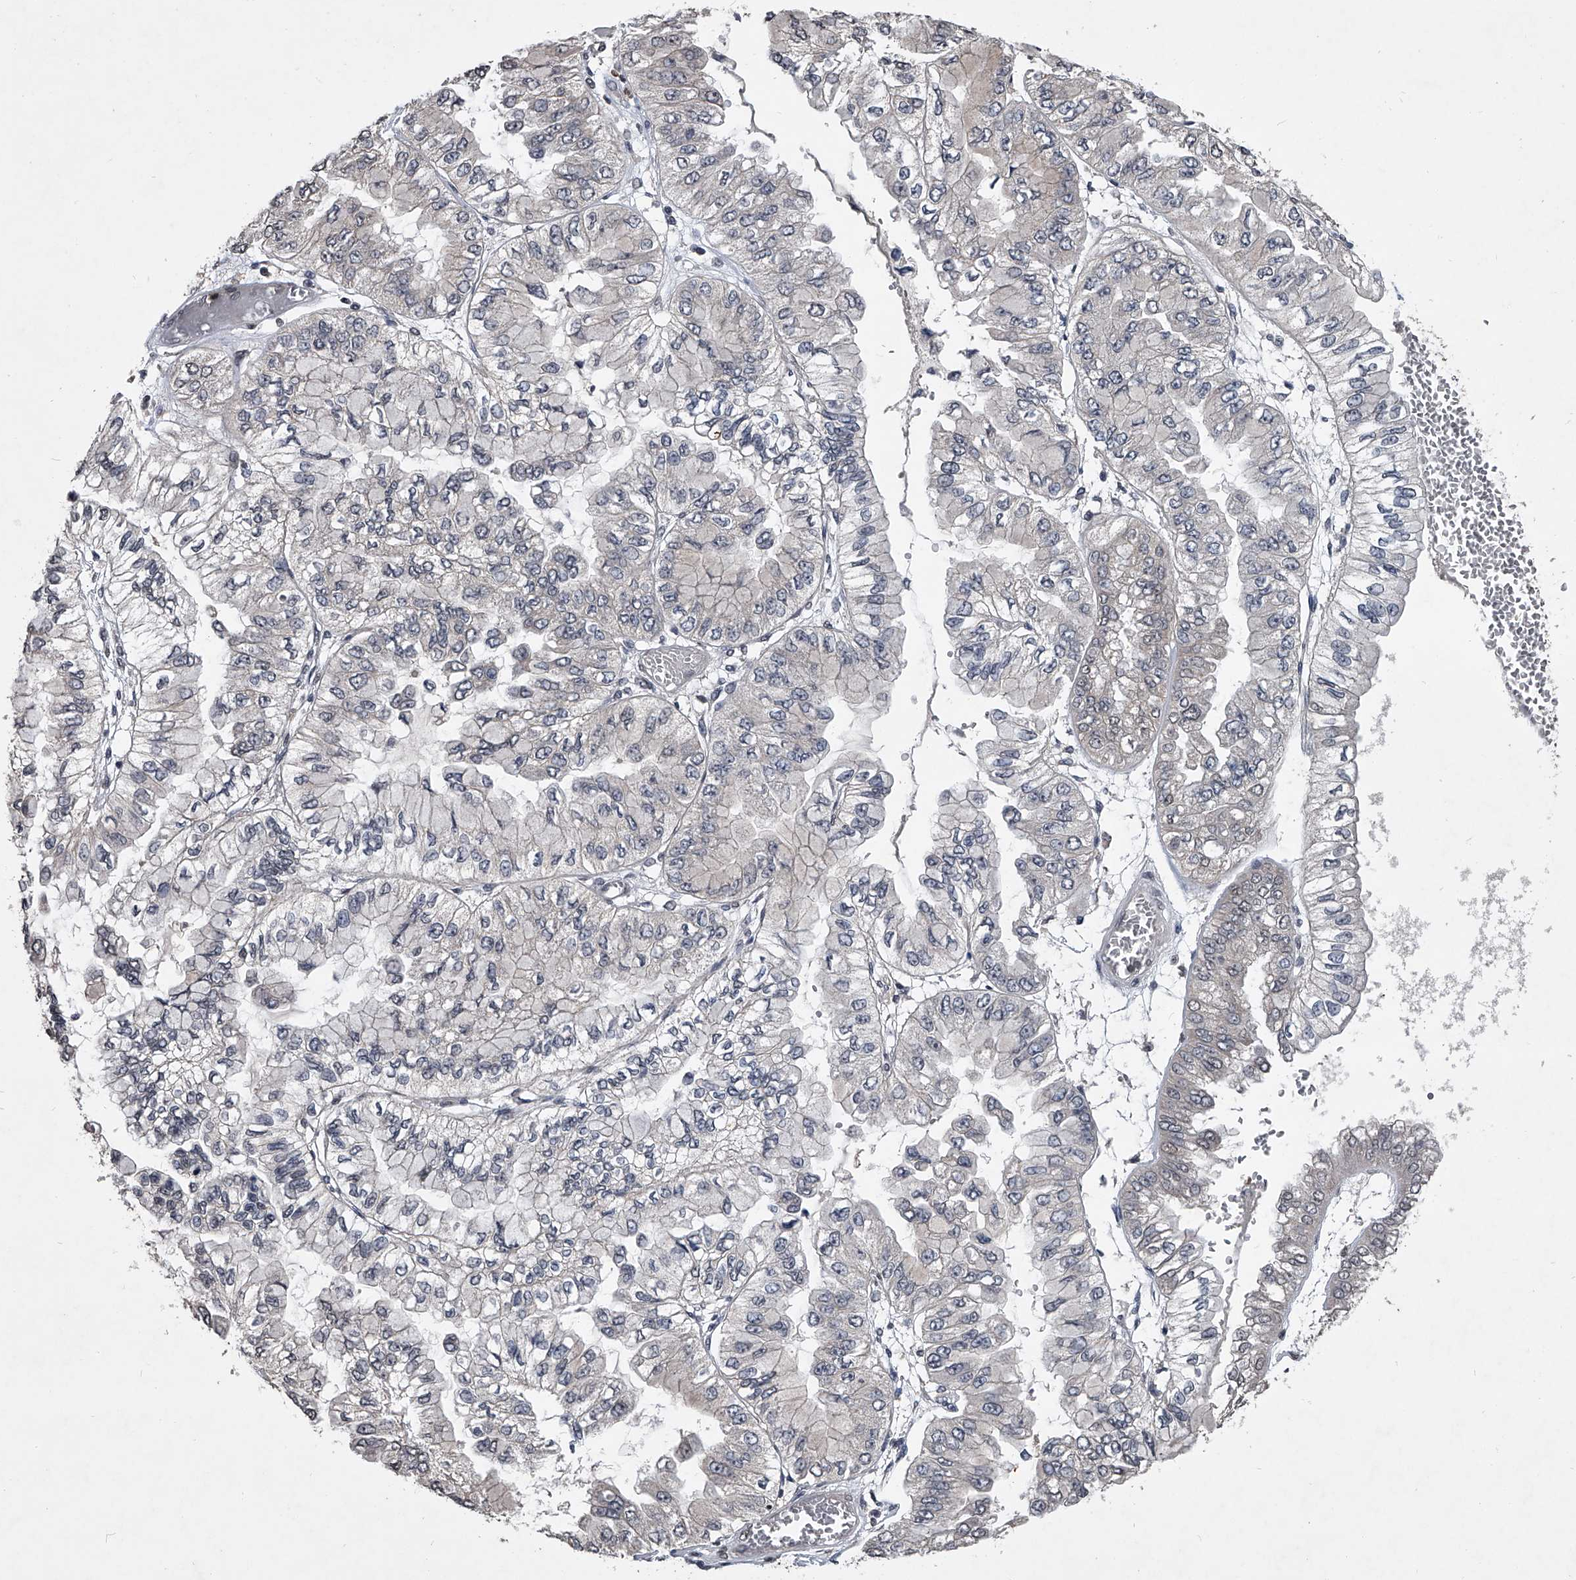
{"staining": {"intensity": "negative", "quantity": "none", "location": "none"}, "tissue": "liver cancer", "cell_type": "Tumor cells", "image_type": "cancer", "snomed": [{"axis": "morphology", "description": "Cholangiocarcinoma"}, {"axis": "topography", "description": "Liver"}], "caption": "Immunohistochemistry of cholangiocarcinoma (liver) displays no positivity in tumor cells.", "gene": "TSNAX", "patient": {"sex": "female", "age": 79}}